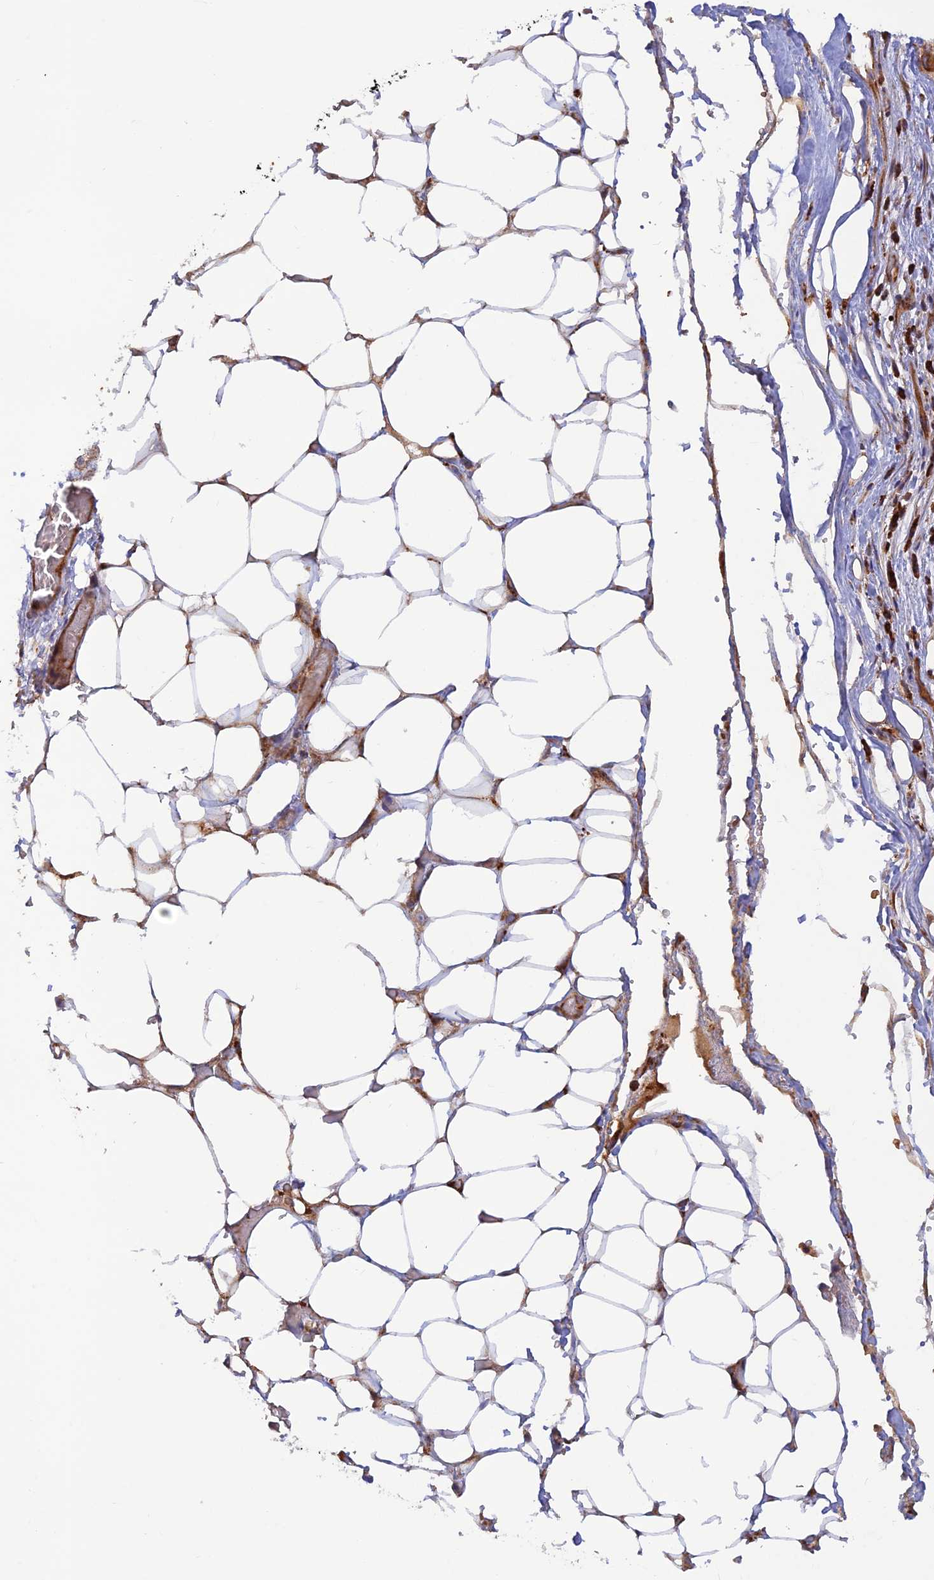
{"staining": {"intensity": "moderate", "quantity": ">75%", "location": "cytoplasmic/membranous"}, "tissue": "melanoma", "cell_type": "Tumor cells", "image_type": "cancer", "snomed": [{"axis": "morphology", "description": "Malignant melanoma, Metastatic site"}, {"axis": "topography", "description": "Skin"}], "caption": "Brown immunohistochemical staining in human malignant melanoma (metastatic site) displays moderate cytoplasmic/membranous positivity in about >75% of tumor cells.", "gene": "GMCL1", "patient": {"sex": "female", "age": 81}}